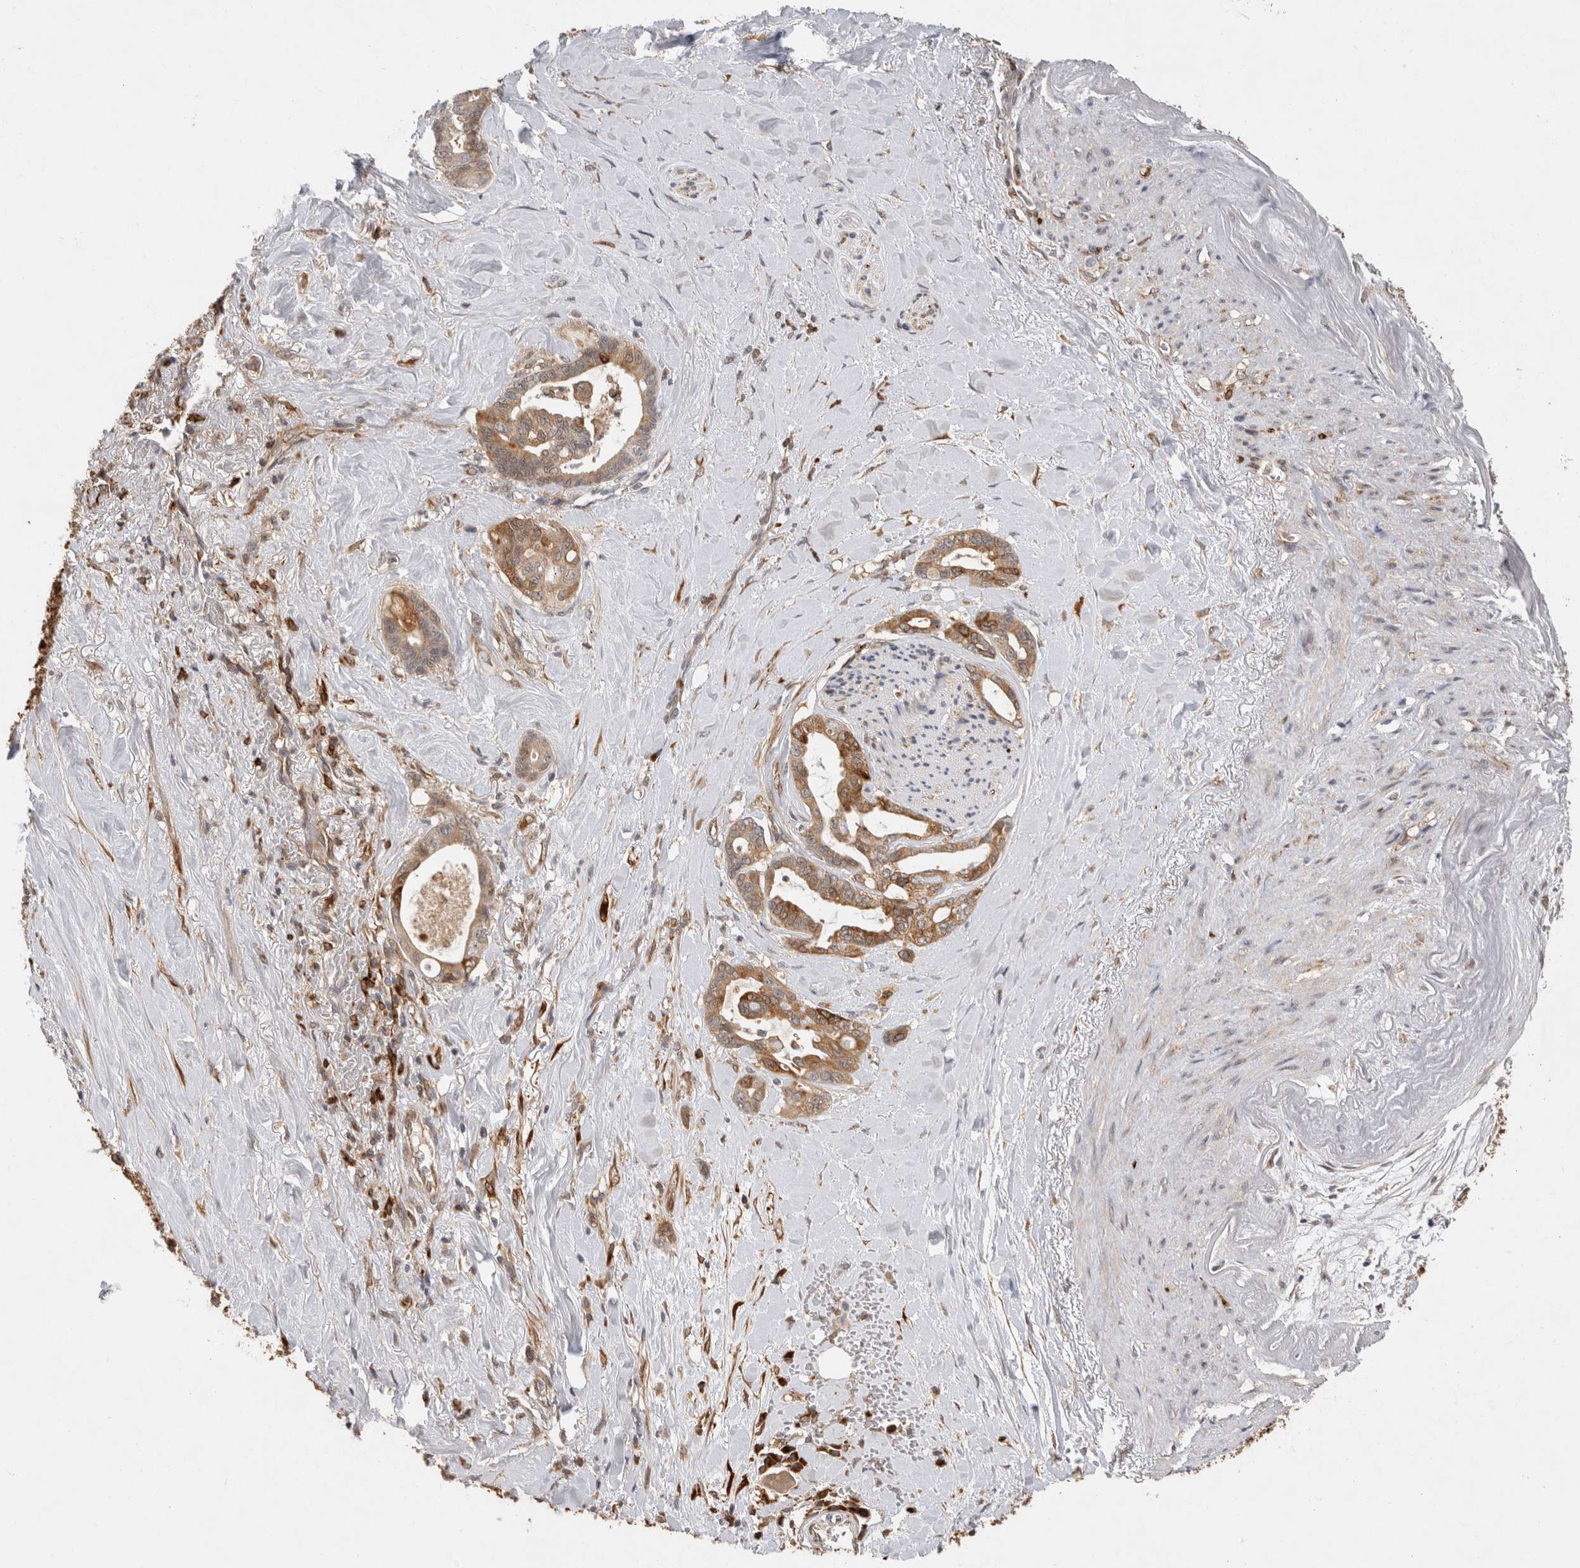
{"staining": {"intensity": "moderate", "quantity": ">75%", "location": "cytoplasmic/membranous"}, "tissue": "pancreatic cancer", "cell_type": "Tumor cells", "image_type": "cancer", "snomed": [{"axis": "morphology", "description": "Adenocarcinoma, NOS"}, {"axis": "topography", "description": "Pancreas"}], "caption": "A brown stain shows moderate cytoplasmic/membranous expression of a protein in pancreatic cancer tumor cells.", "gene": "APOL2", "patient": {"sex": "male", "age": 70}}